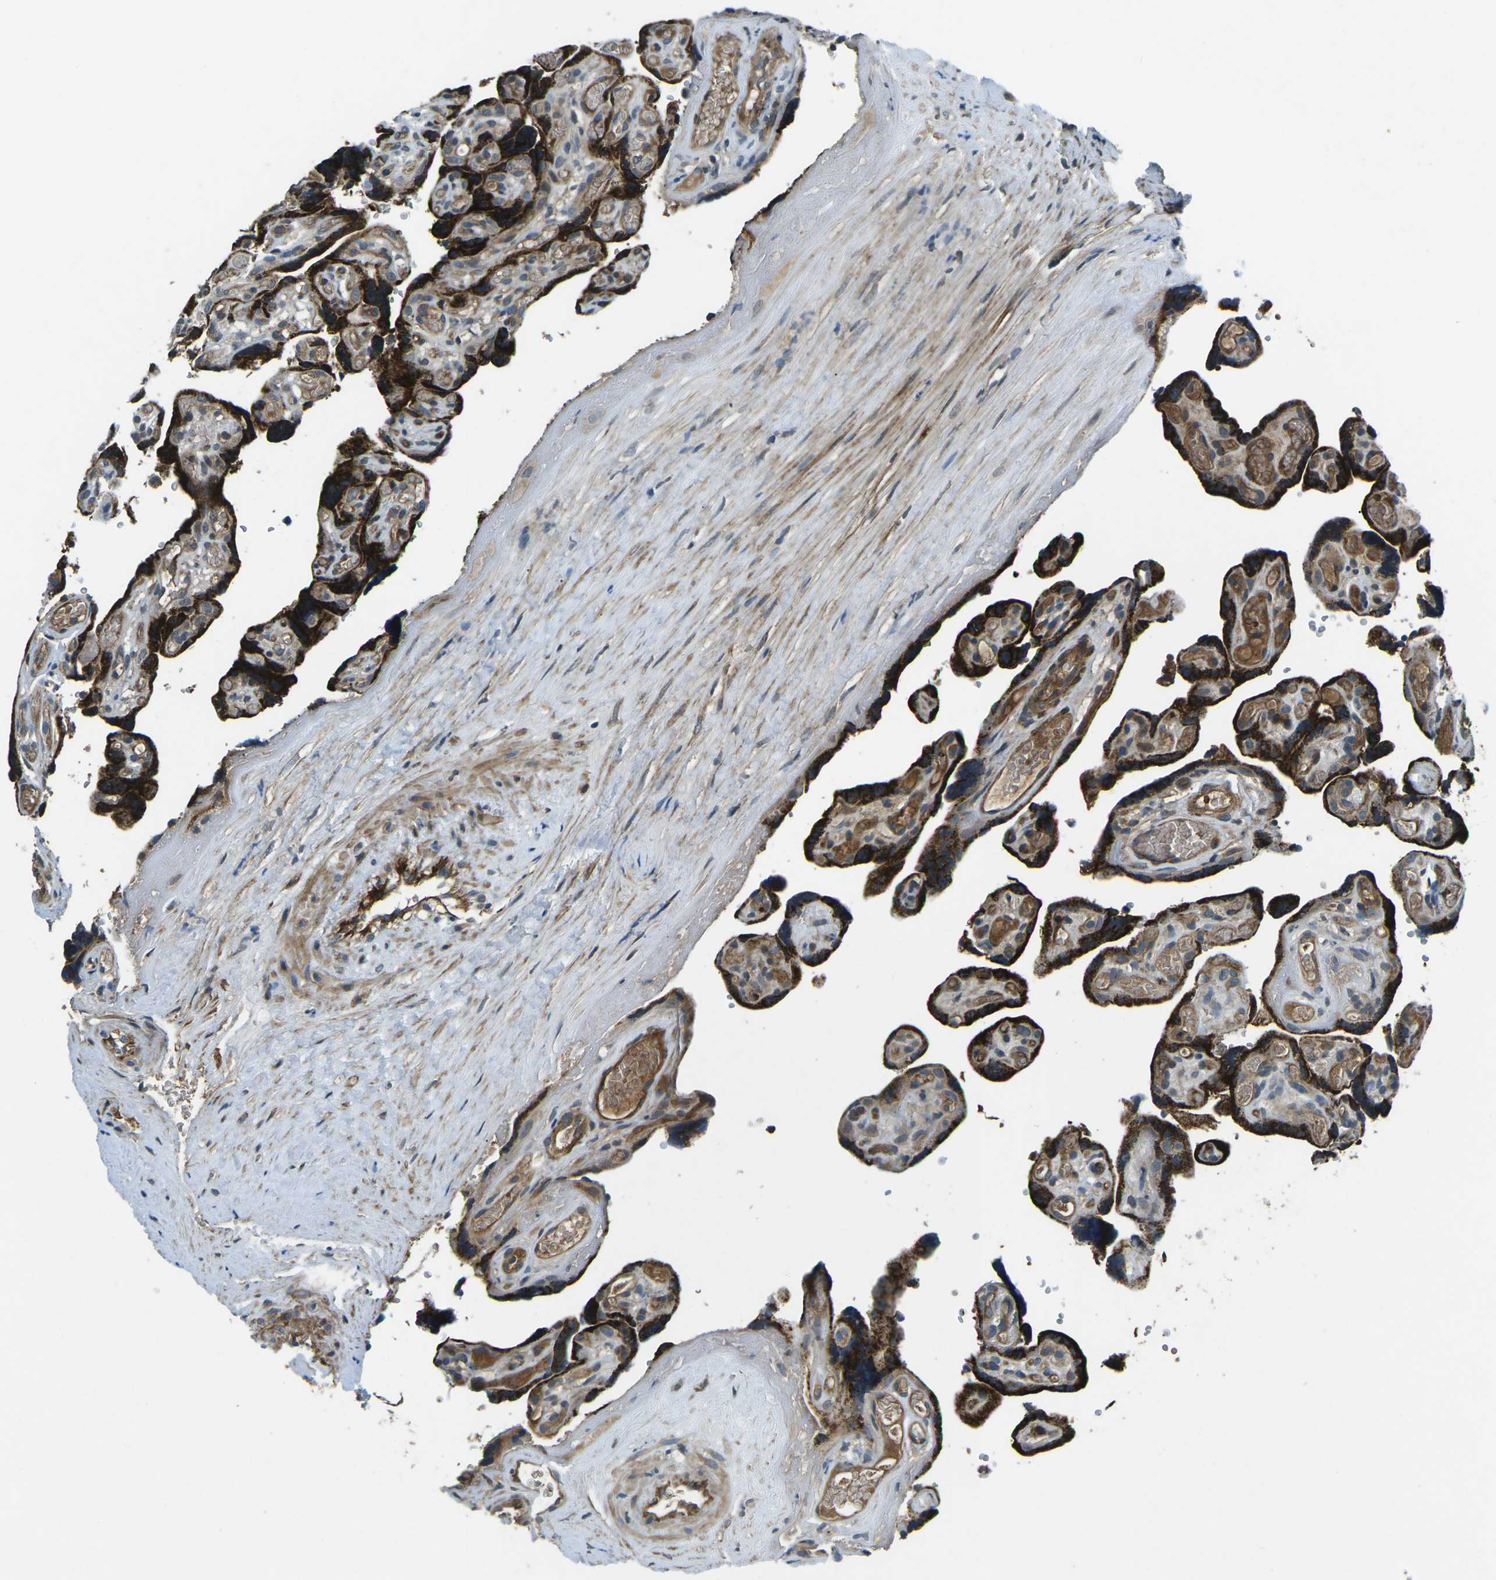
{"staining": {"intensity": "strong", "quantity": ">75%", "location": "cytoplasmic/membranous"}, "tissue": "placenta", "cell_type": "Decidual cells", "image_type": "normal", "snomed": [{"axis": "morphology", "description": "Normal tissue, NOS"}, {"axis": "topography", "description": "Placenta"}], "caption": "This micrograph reveals IHC staining of unremarkable placenta, with high strong cytoplasmic/membranous expression in approximately >75% of decidual cells.", "gene": "AFAP1", "patient": {"sex": "female", "age": 30}}